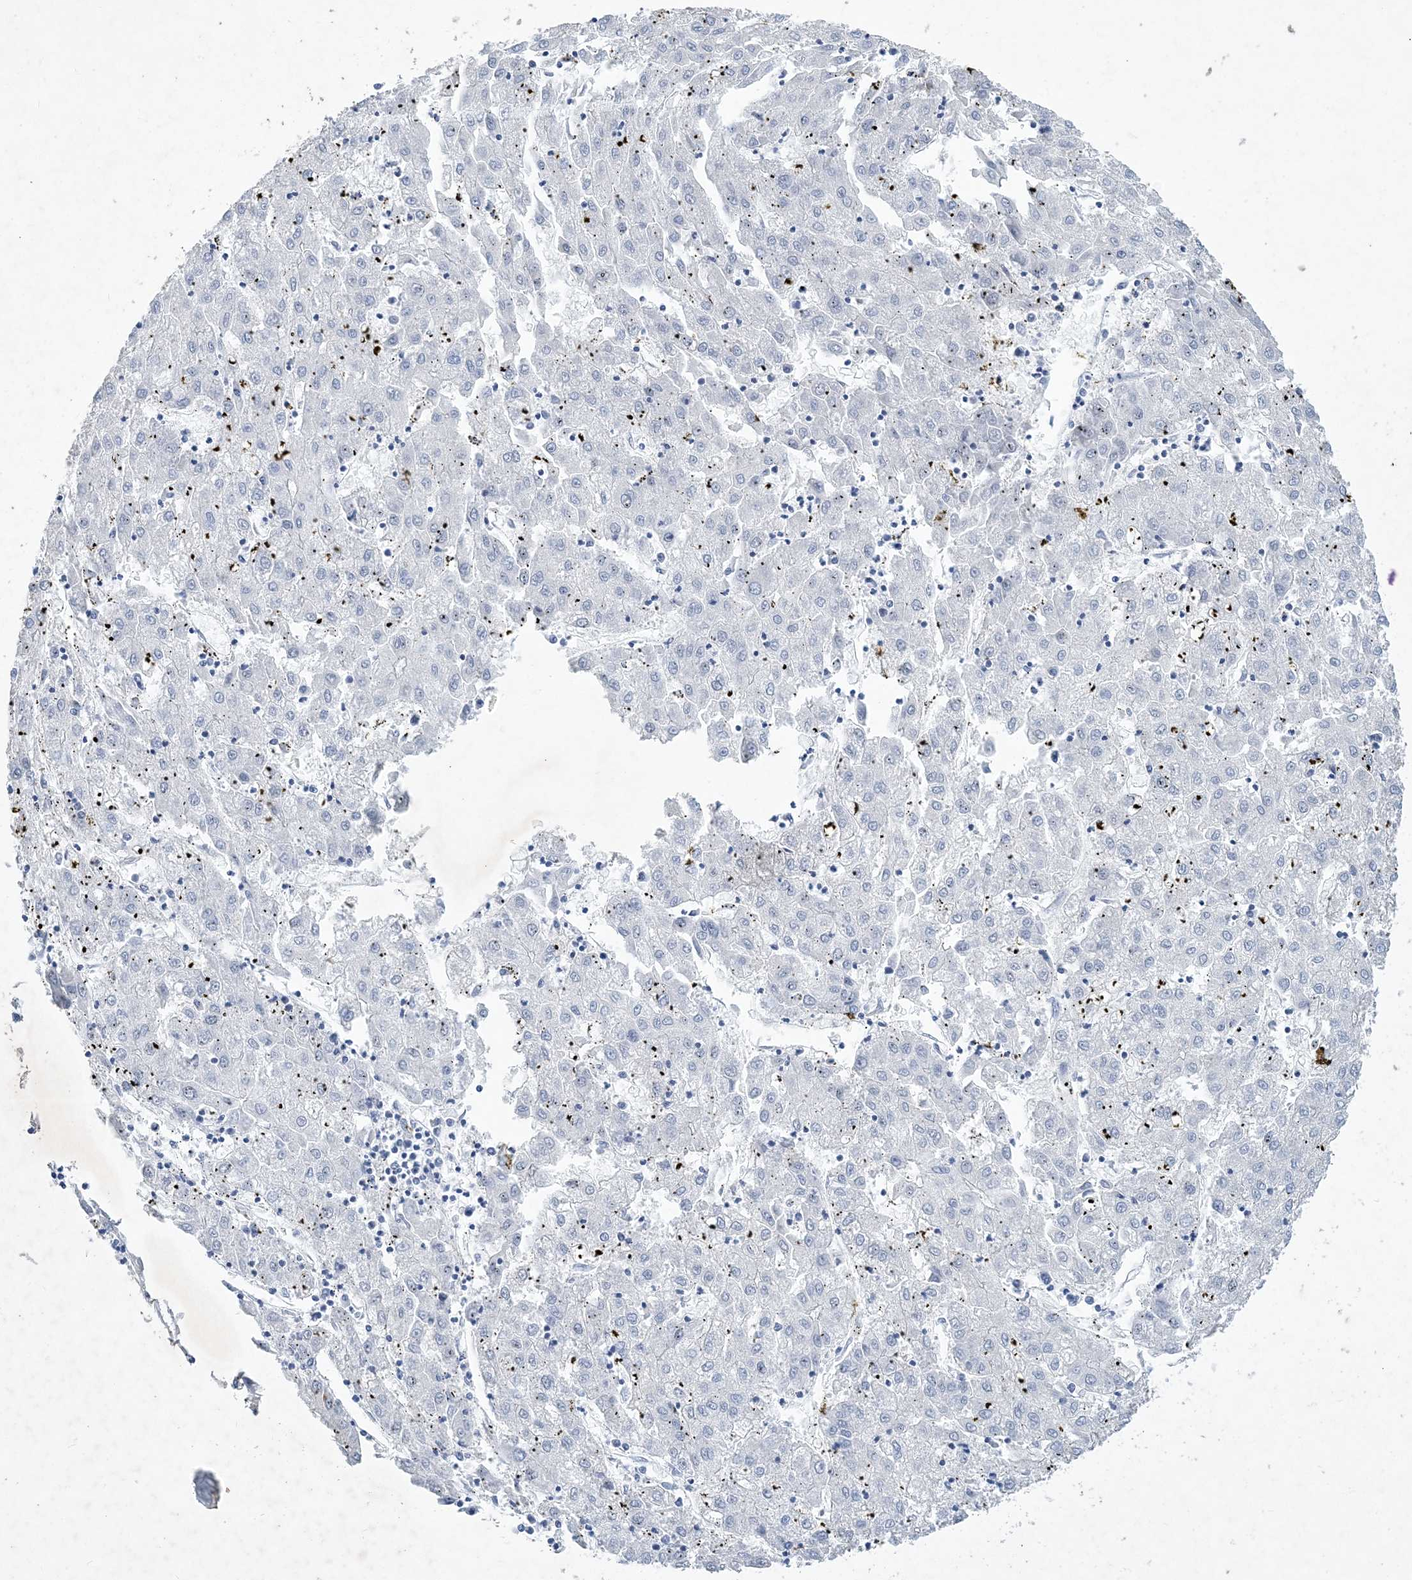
{"staining": {"intensity": "negative", "quantity": "none", "location": "none"}, "tissue": "liver cancer", "cell_type": "Tumor cells", "image_type": "cancer", "snomed": [{"axis": "morphology", "description": "Carcinoma, Hepatocellular, NOS"}, {"axis": "topography", "description": "Liver"}], "caption": "This is an immunohistochemistry (IHC) histopathology image of human liver cancer. There is no staining in tumor cells.", "gene": "COPS8", "patient": {"sex": "male", "age": 72}}